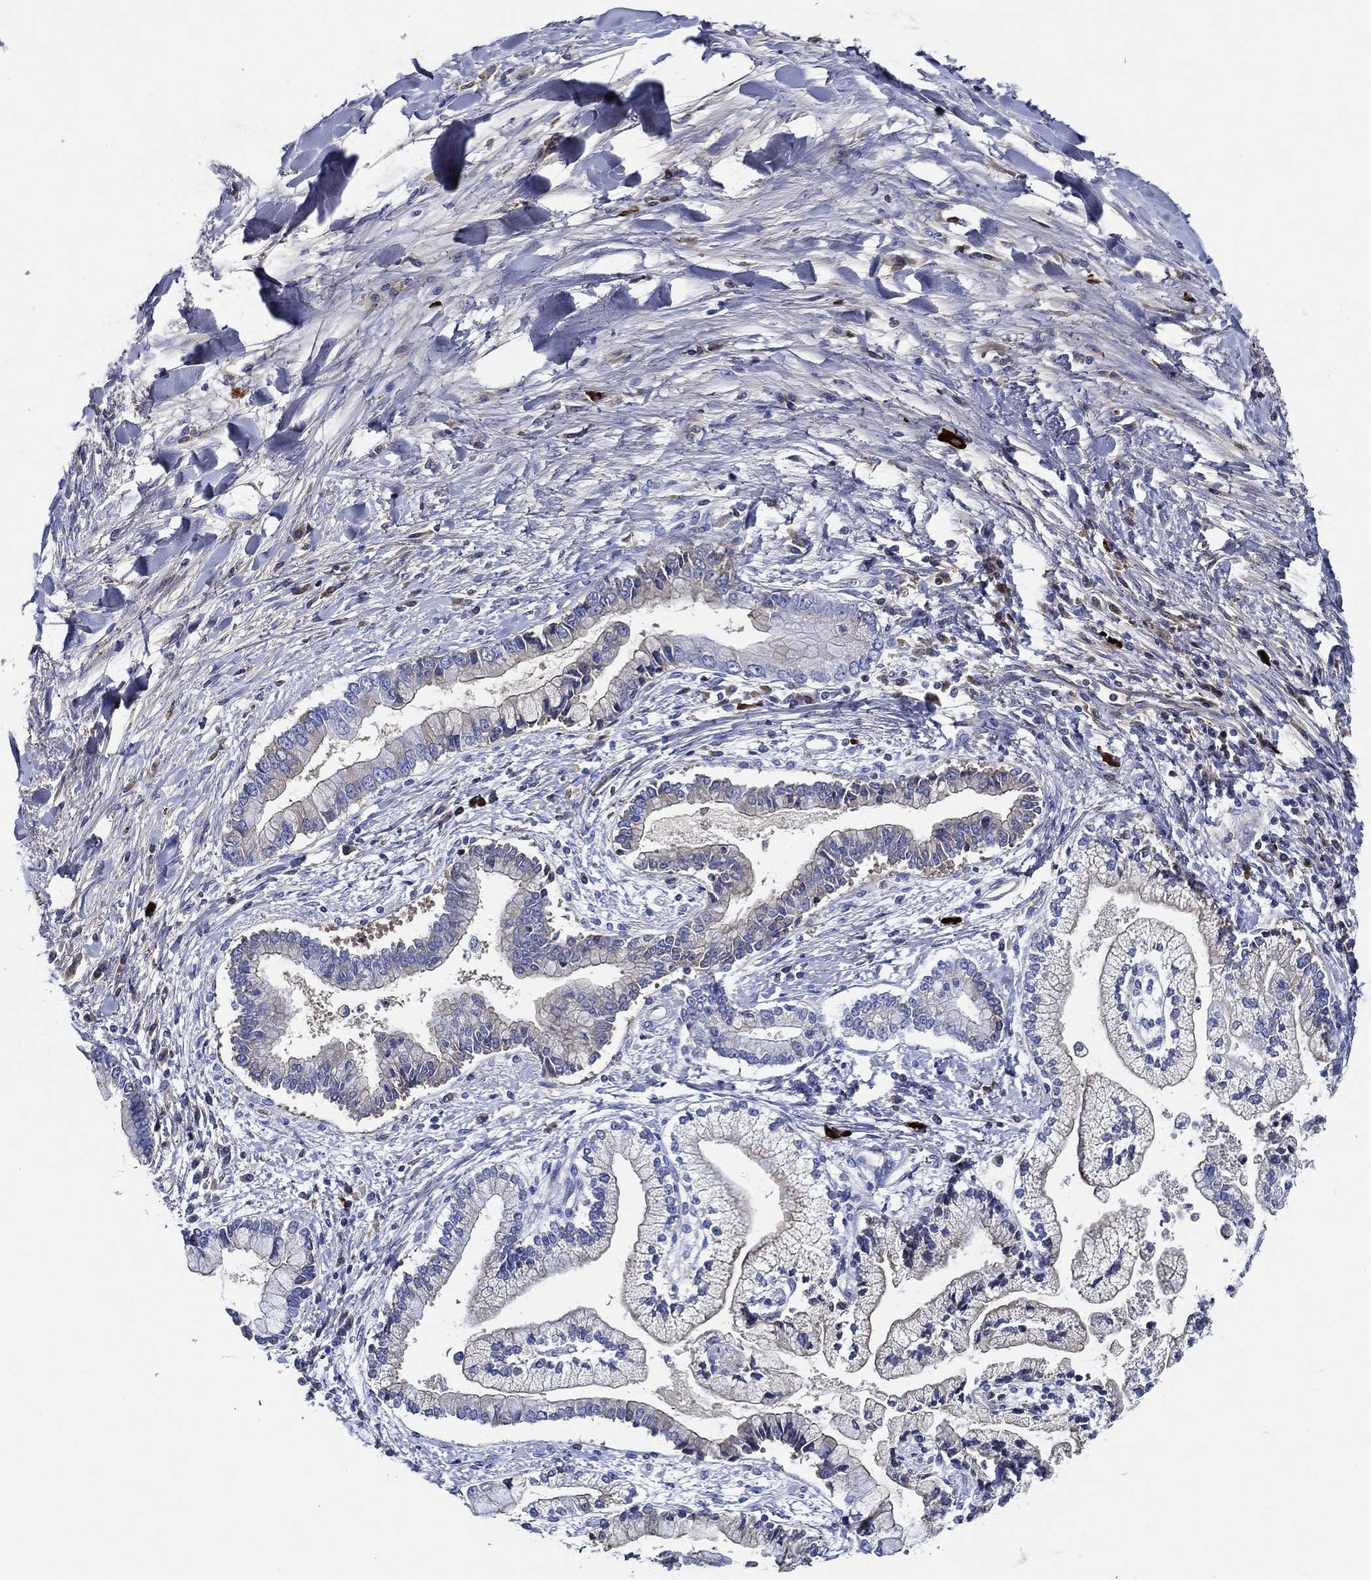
{"staining": {"intensity": "negative", "quantity": "none", "location": "none"}, "tissue": "liver cancer", "cell_type": "Tumor cells", "image_type": "cancer", "snomed": [{"axis": "morphology", "description": "Cholangiocarcinoma"}, {"axis": "topography", "description": "Liver"}], "caption": "Liver cancer (cholangiocarcinoma) was stained to show a protein in brown. There is no significant staining in tumor cells.", "gene": "TMPRSS11D", "patient": {"sex": "male", "age": 50}}